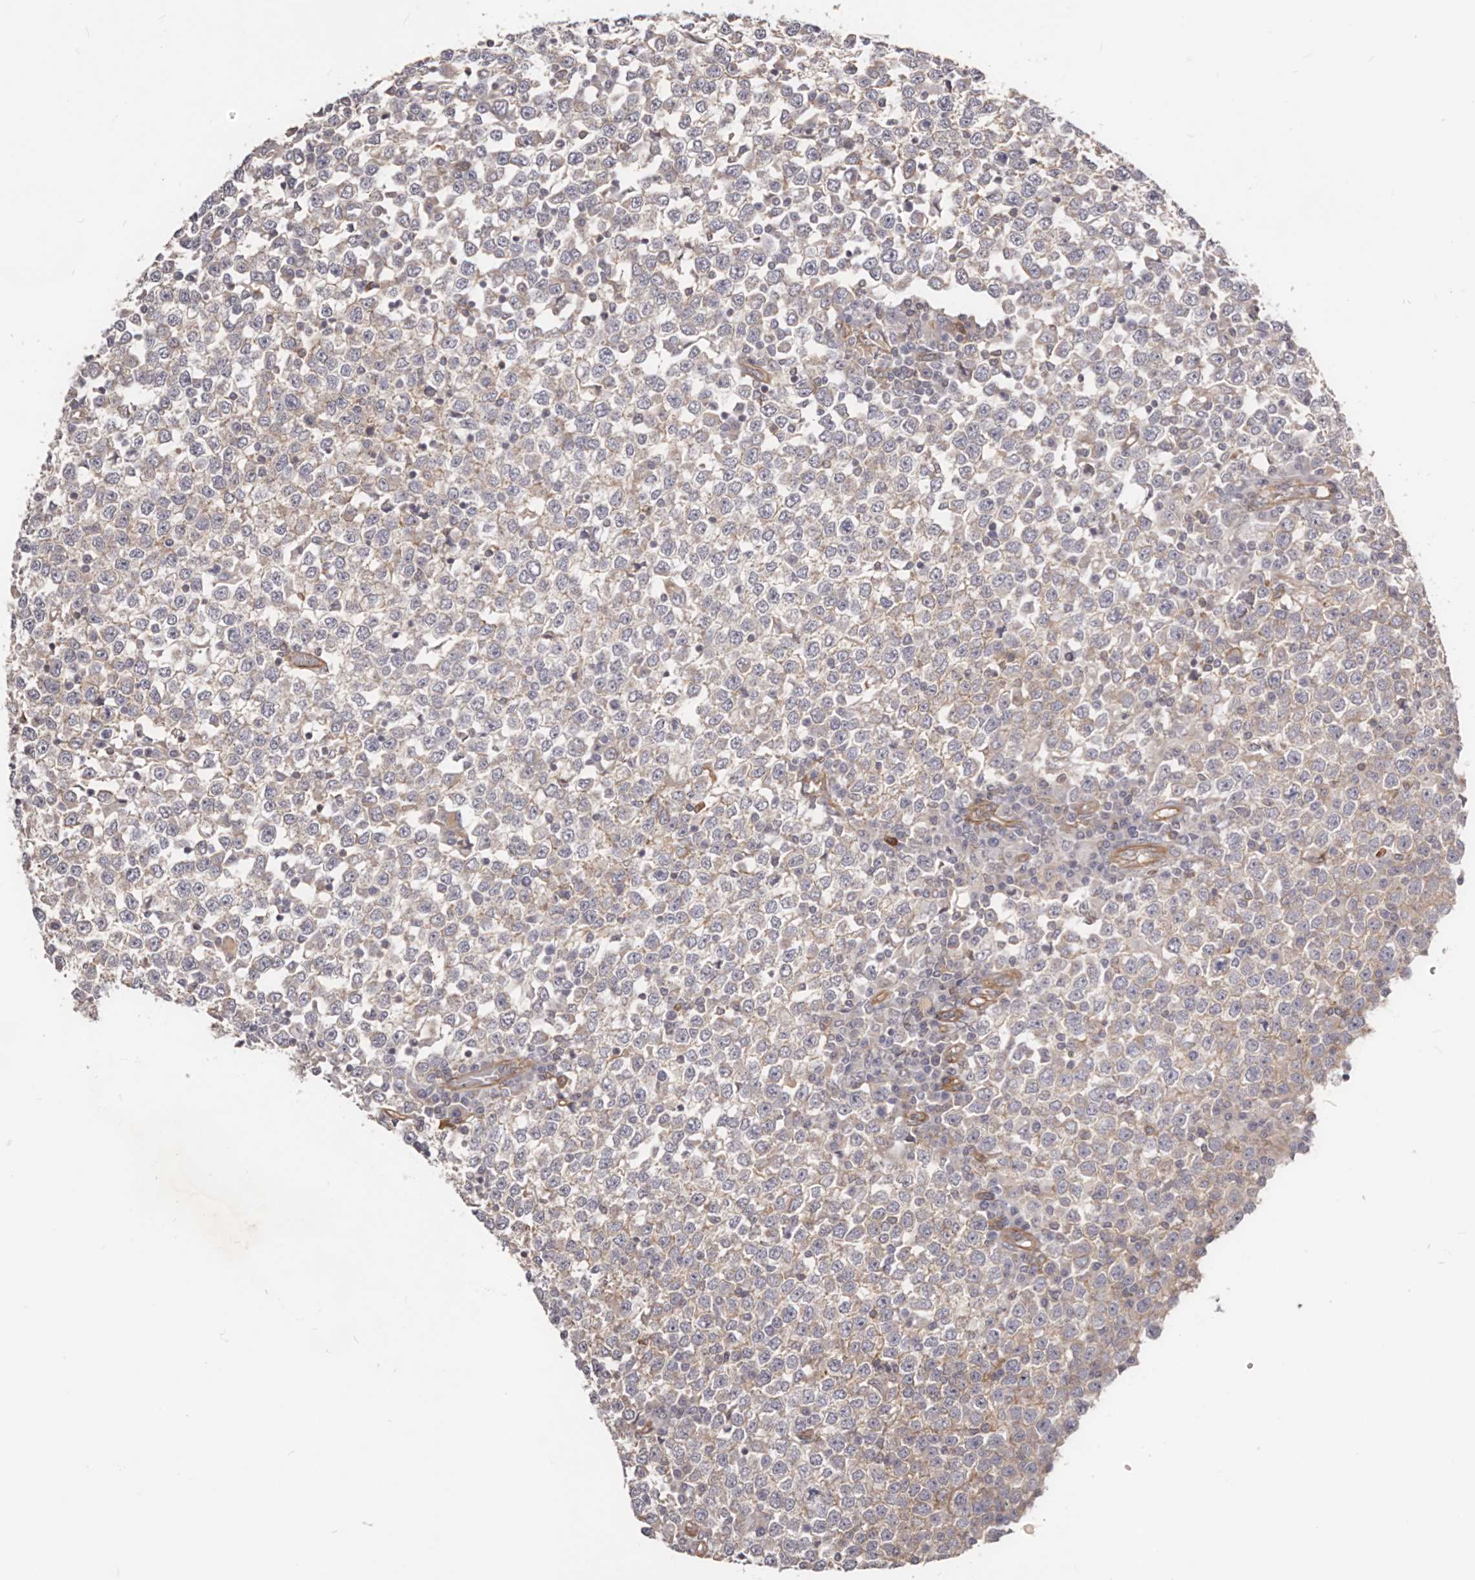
{"staining": {"intensity": "negative", "quantity": "none", "location": "none"}, "tissue": "testis cancer", "cell_type": "Tumor cells", "image_type": "cancer", "snomed": [{"axis": "morphology", "description": "Seminoma, NOS"}, {"axis": "topography", "description": "Testis"}], "caption": "The immunohistochemistry image has no significant staining in tumor cells of testis seminoma tissue.", "gene": "DMRT2", "patient": {"sex": "male", "age": 65}}